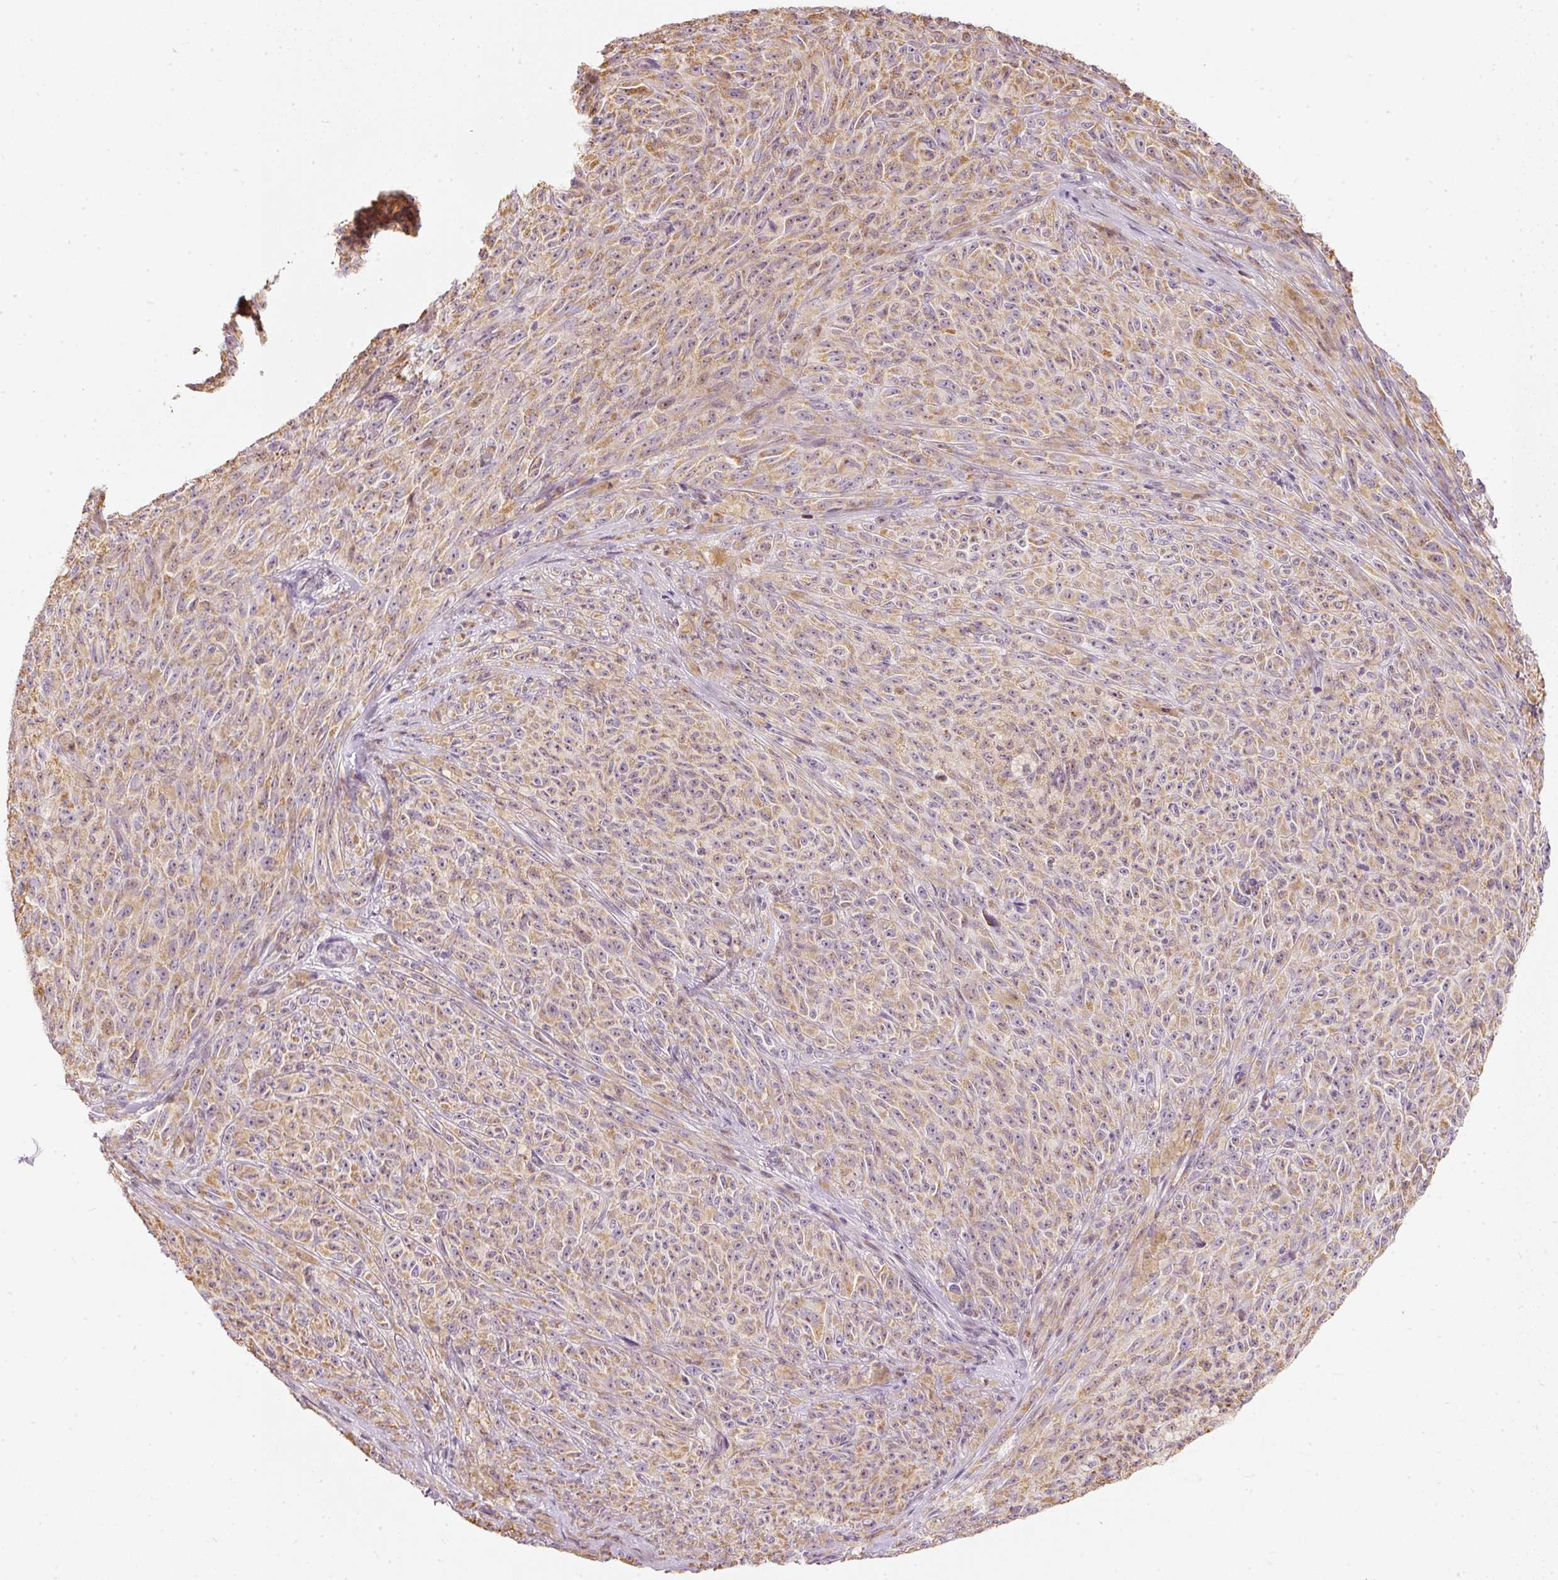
{"staining": {"intensity": "moderate", "quantity": ">75%", "location": "cytoplasmic/membranous"}, "tissue": "melanoma", "cell_type": "Tumor cells", "image_type": "cancer", "snomed": [{"axis": "morphology", "description": "Malignant melanoma, NOS"}, {"axis": "topography", "description": "Skin"}], "caption": "Malignant melanoma was stained to show a protein in brown. There is medium levels of moderate cytoplasmic/membranous positivity in approximately >75% of tumor cells.", "gene": "RNF39", "patient": {"sex": "female", "age": 82}}